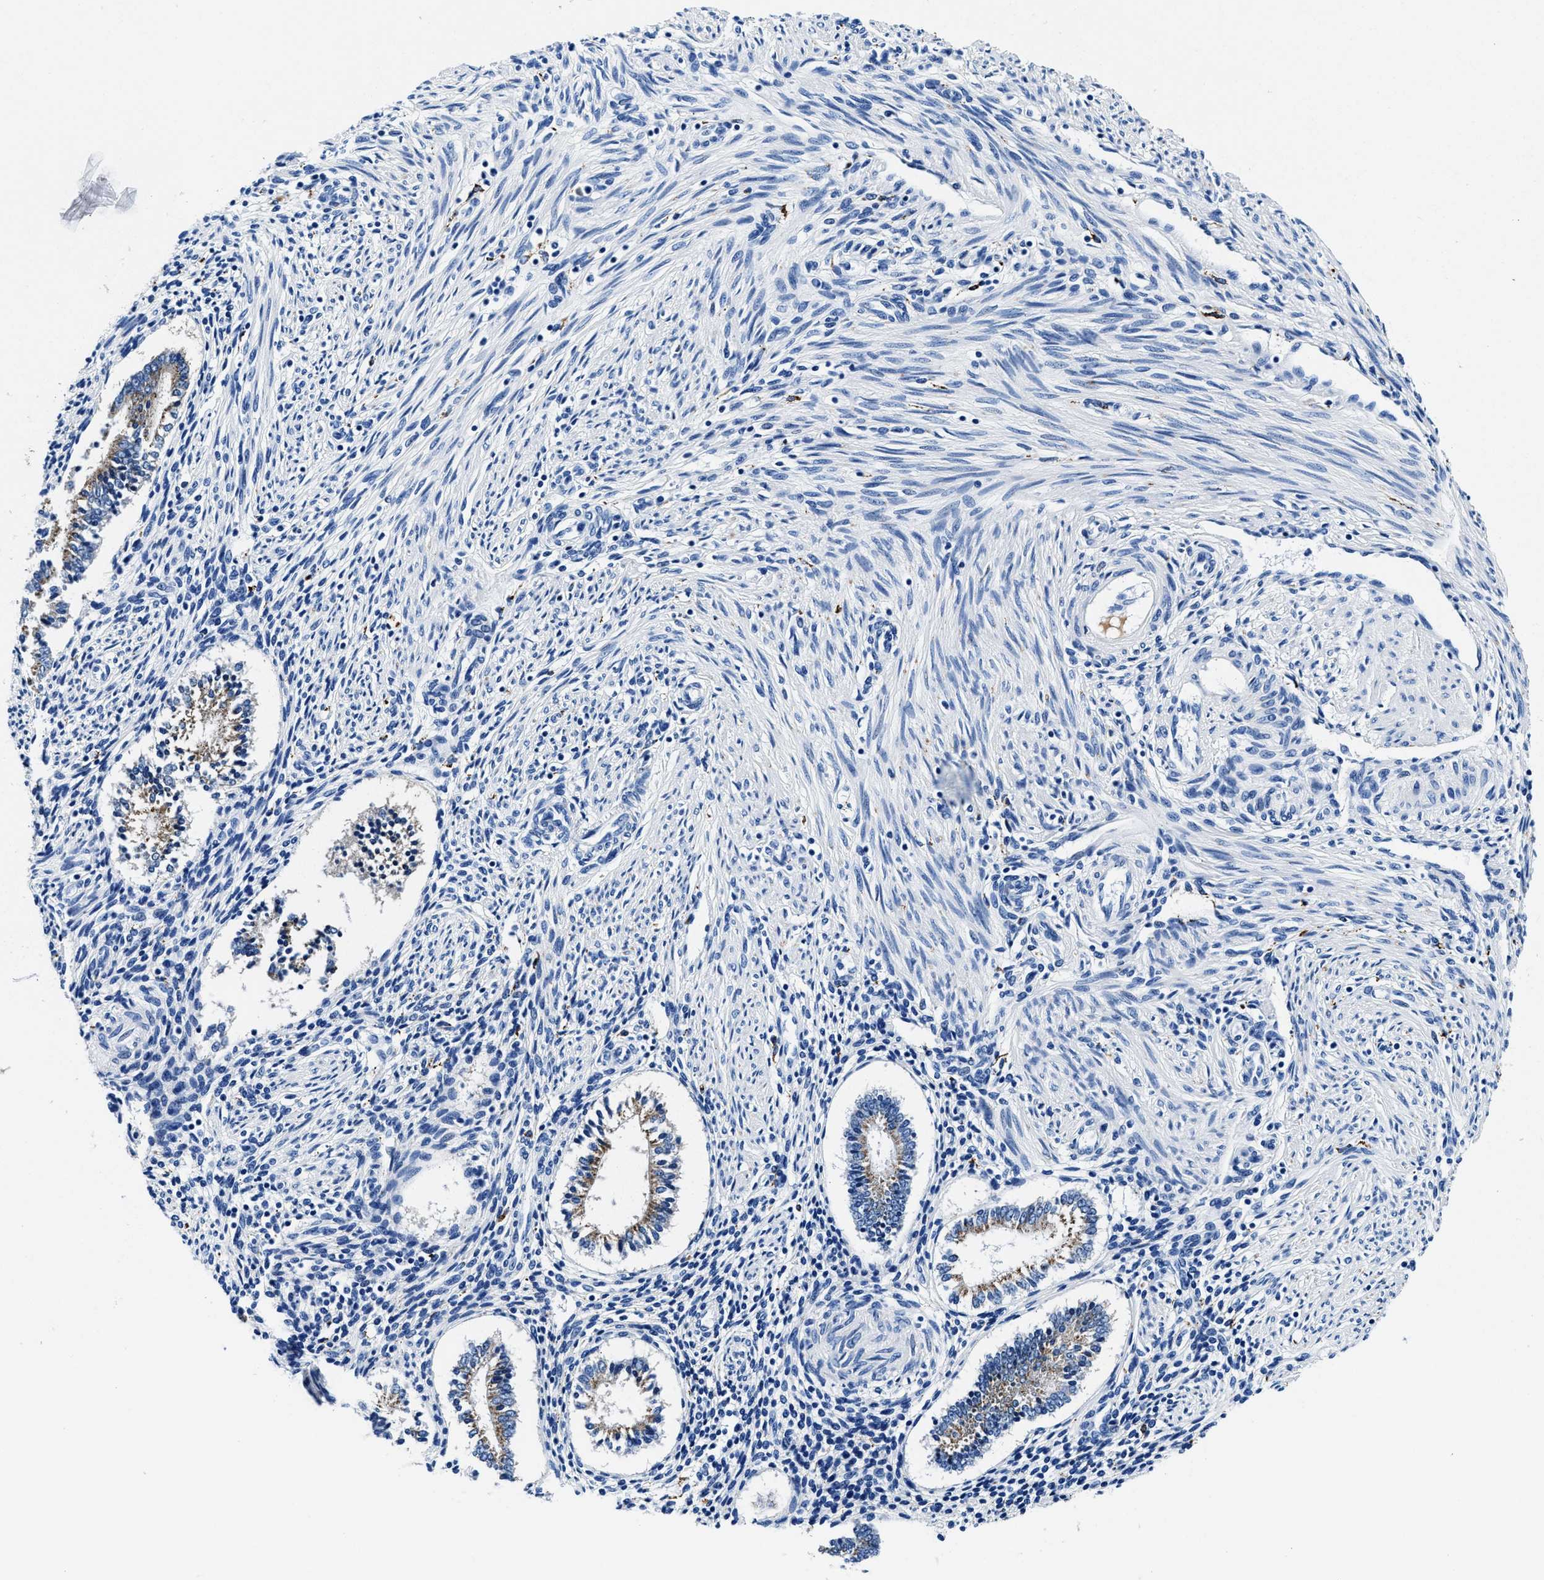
{"staining": {"intensity": "negative", "quantity": "none", "location": "none"}, "tissue": "endometrium", "cell_type": "Cells in endometrial stroma", "image_type": "normal", "snomed": [{"axis": "morphology", "description": "Normal tissue, NOS"}, {"axis": "topography", "description": "Endometrium"}], "caption": "Human endometrium stained for a protein using IHC shows no expression in cells in endometrial stroma.", "gene": "OR14K1", "patient": {"sex": "female", "age": 42}}